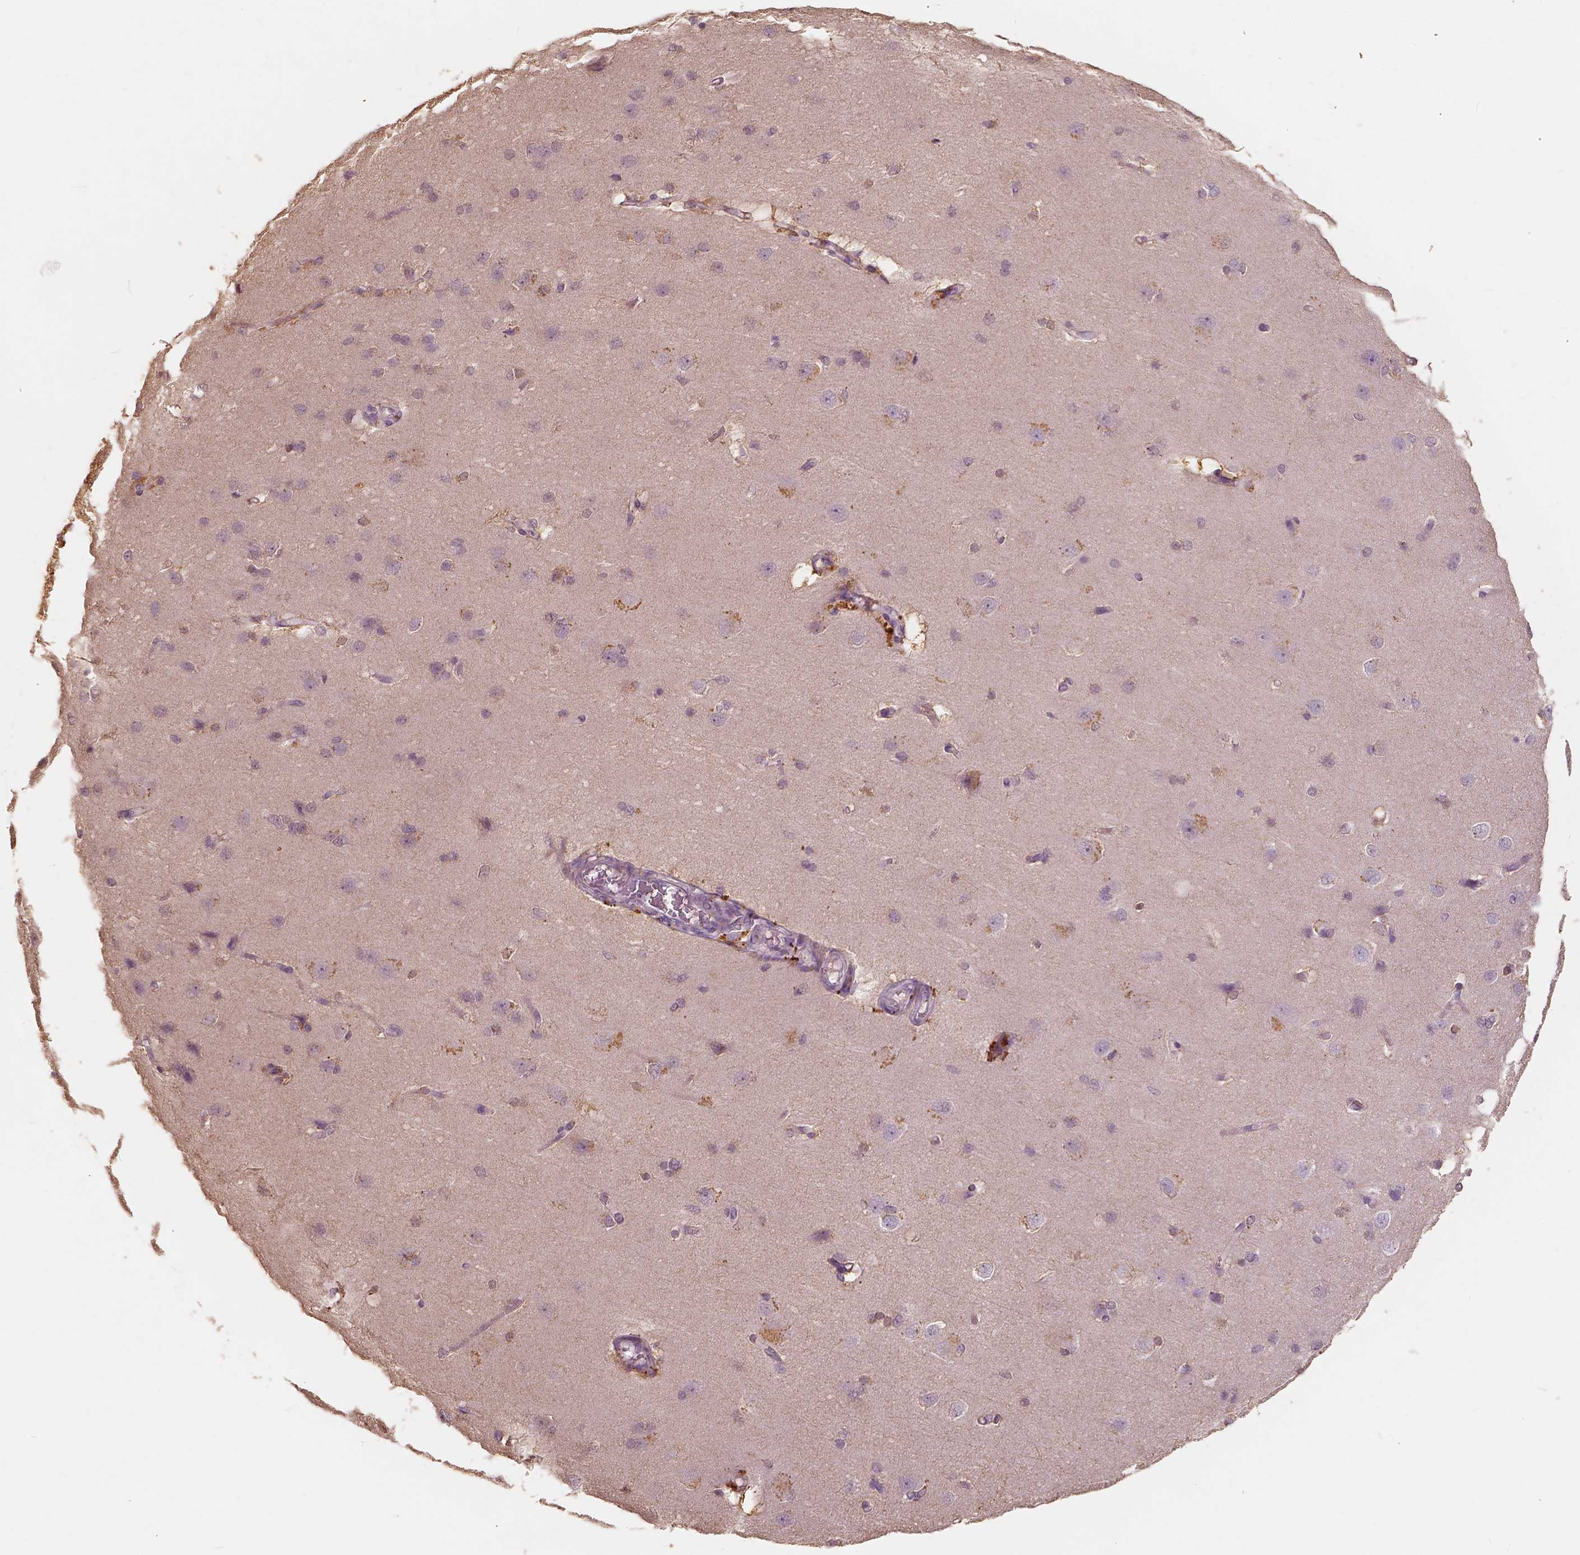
{"staining": {"intensity": "negative", "quantity": "none", "location": "none"}, "tissue": "cerebral cortex", "cell_type": "Endothelial cells", "image_type": "normal", "snomed": [{"axis": "morphology", "description": "Normal tissue, NOS"}, {"axis": "topography", "description": "Cerebral cortex"}], "caption": "Endothelial cells are negative for brown protein staining in benign cerebral cortex. (Stains: DAB immunohistochemistry with hematoxylin counter stain, Microscopy: brightfield microscopy at high magnification).", "gene": "SAT2", "patient": {"sex": "male", "age": 37}}